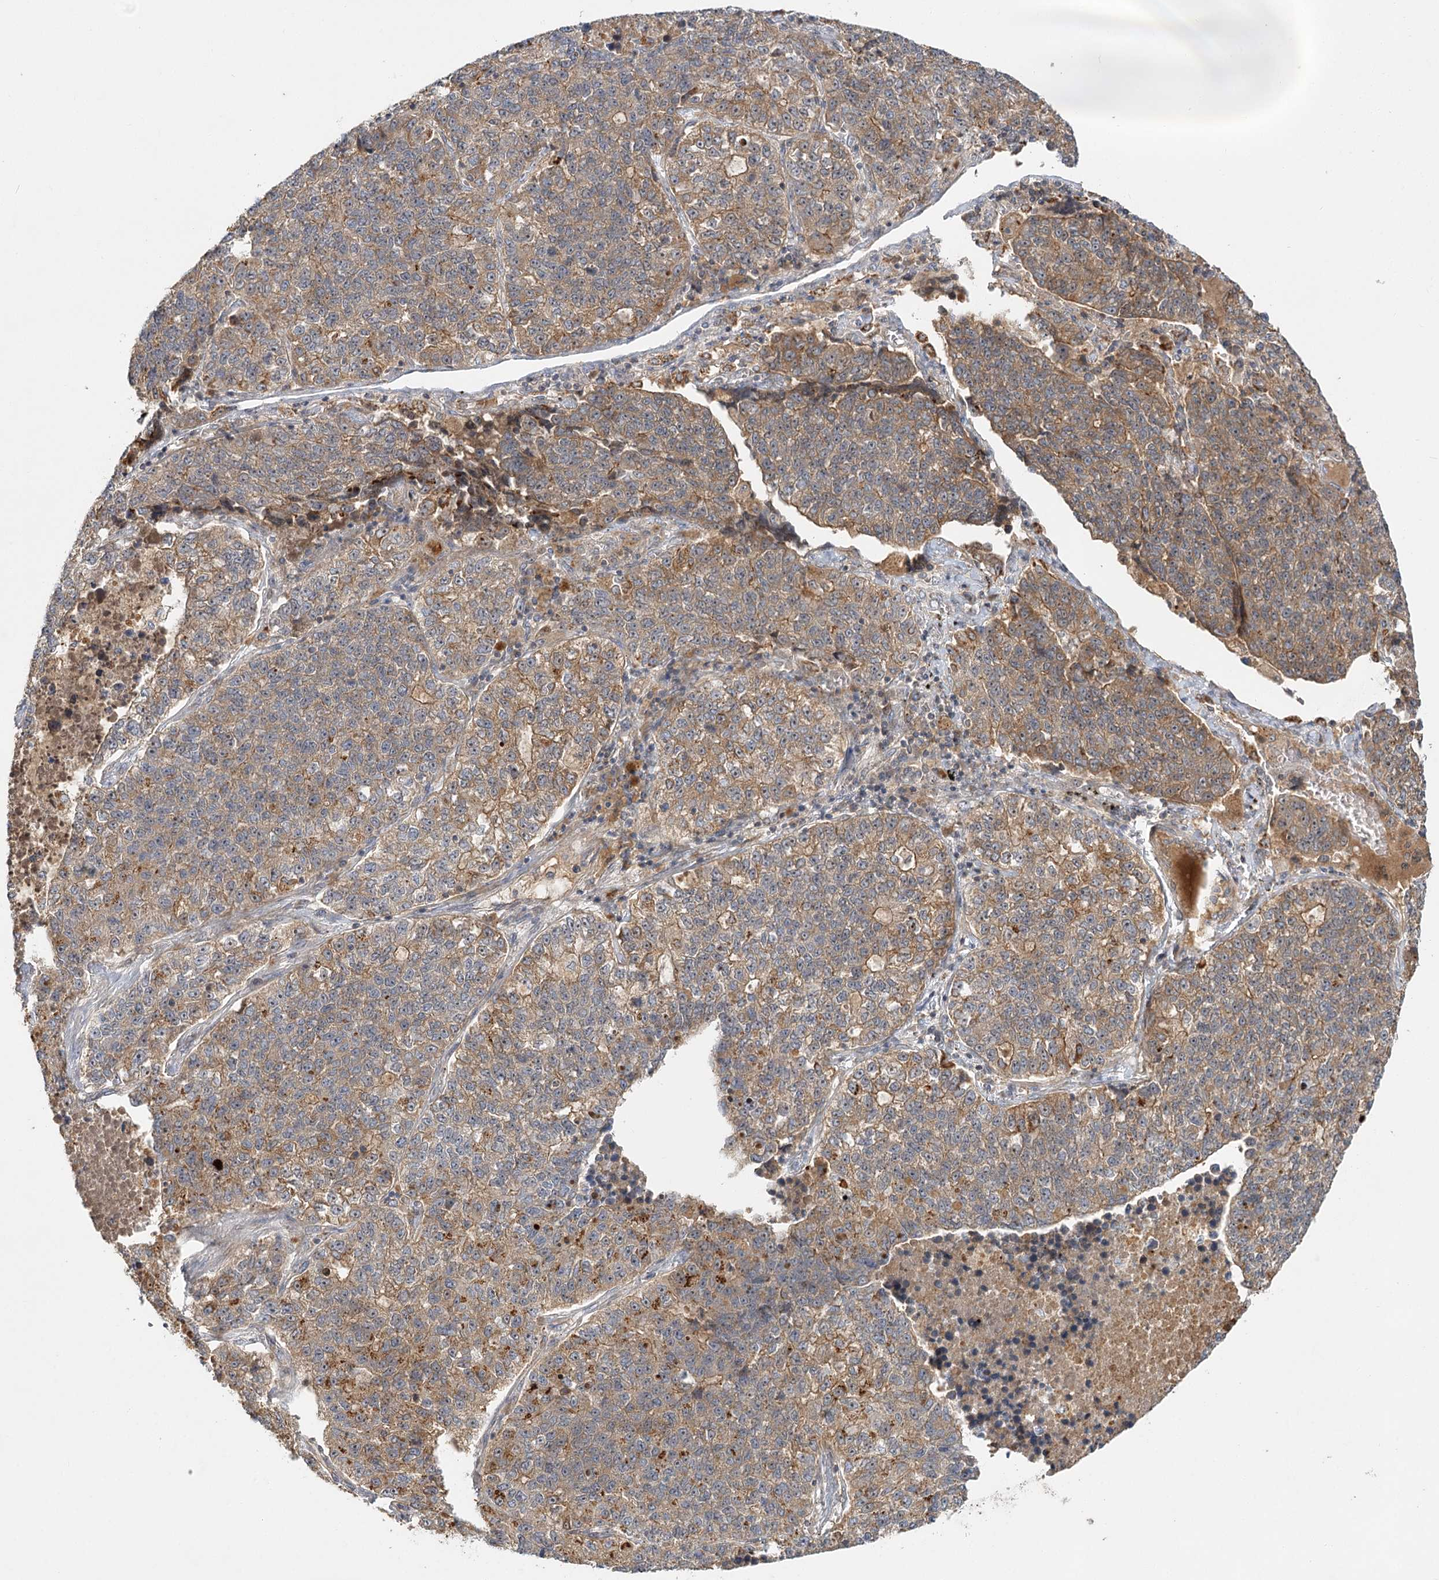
{"staining": {"intensity": "moderate", "quantity": "<25%", "location": "cytoplasmic/membranous"}, "tissue": "lung cancer", "cell_type": "Tumor cells", "image_type": "cancer", "snomed": [{"axis": "morphology", "description": "Adenocarcinoma, NOS"}, {"axis": "topography", "description": "Lung"}], "caption": "This is an image of IHC staining of lung adenocarcinoma, which shows moderate expression in the cytoplasmic/membranous of tumor cells.", "gene": "RAPGEF6", "patient": {"sex": "male", "age": 49}}